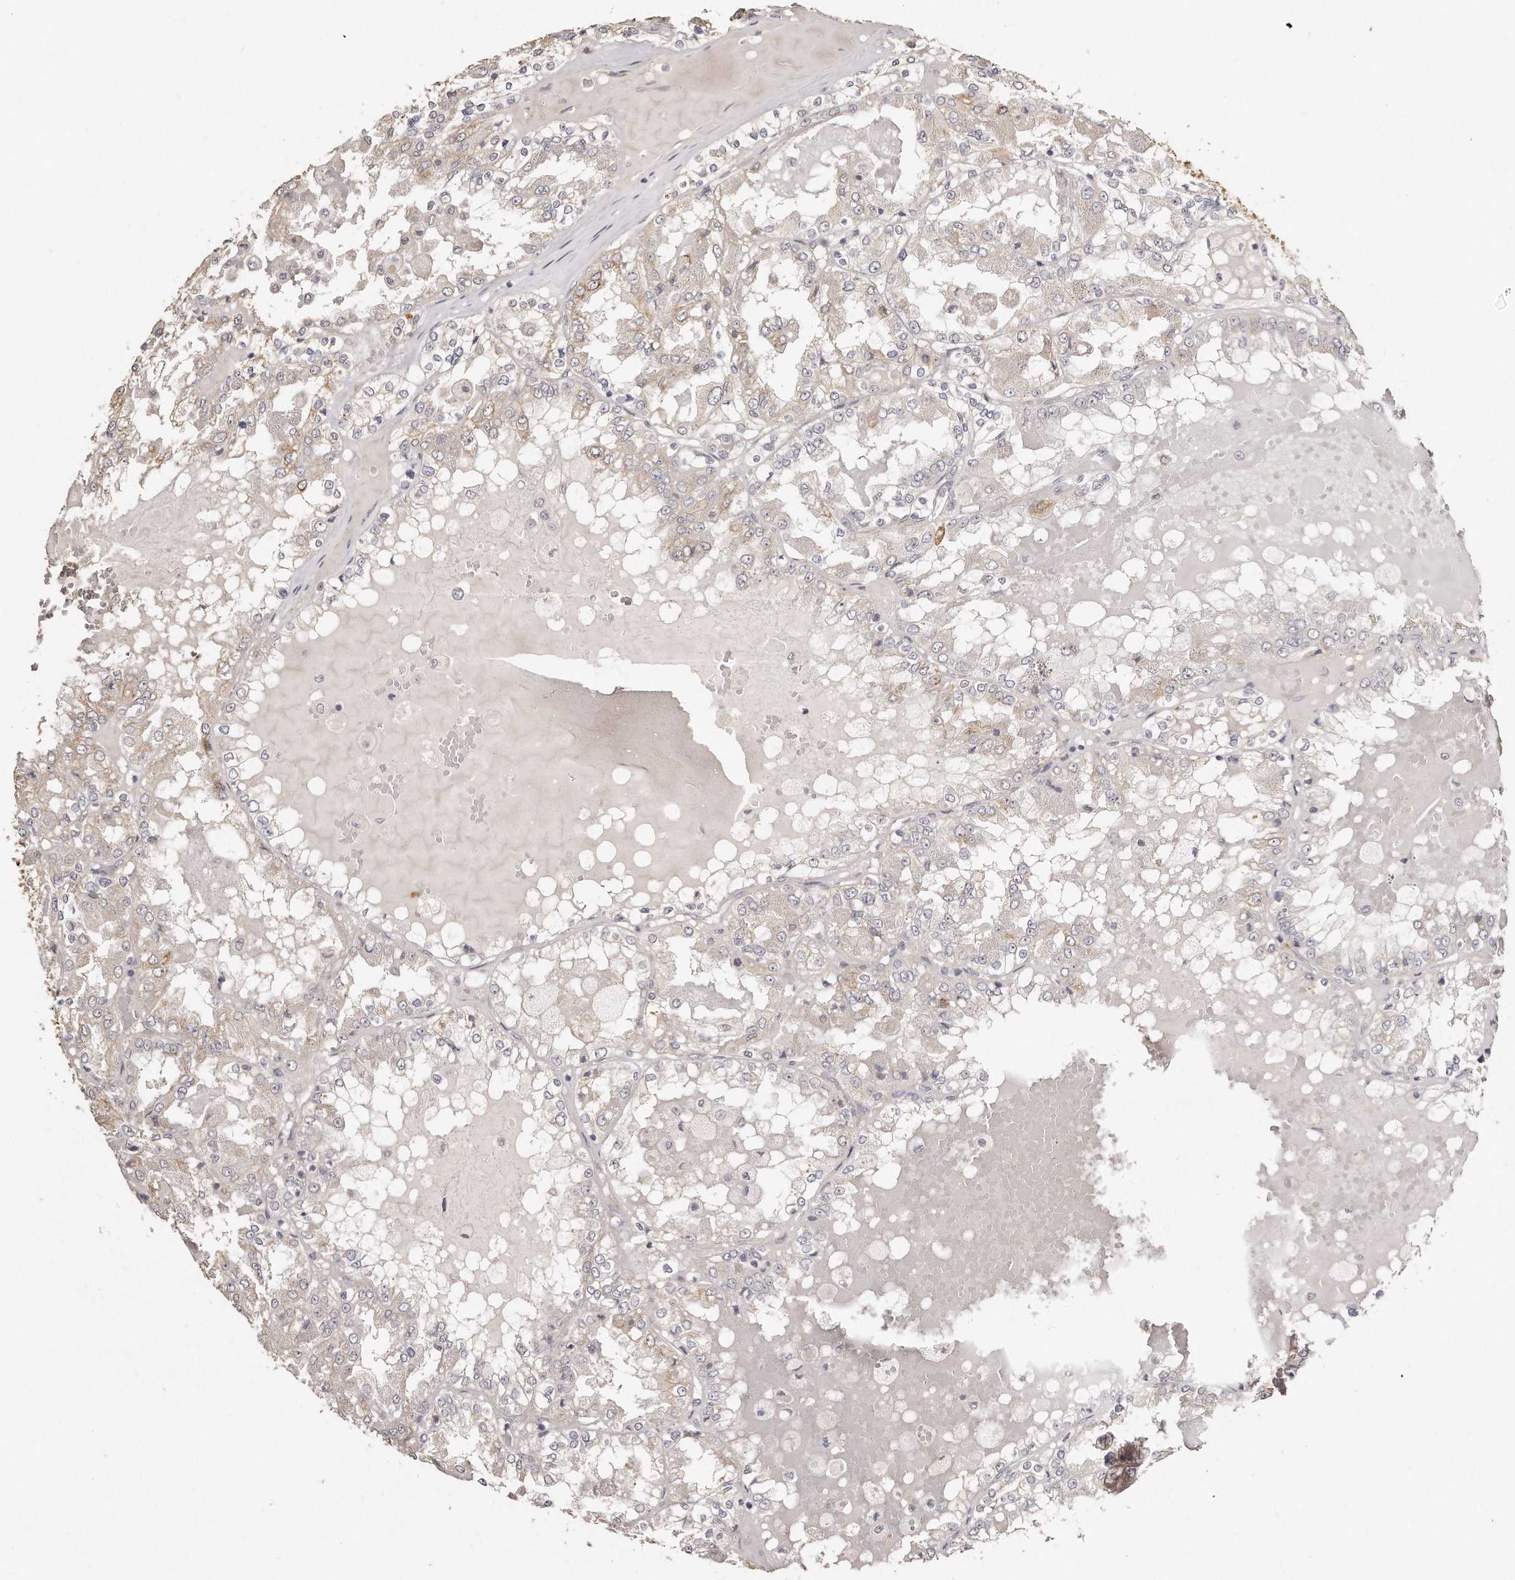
{"staining": {"intensity": "negative", "quantity": "none", "location": "none"}, "tissue": "renal cancer", "cell_type": "Tumor cells", "image_type": "cancer", "snomed": [{"axis": "morphology", "description": "Adenocarcinoma, NOS"}, {"axis": "topography", "description": "Kidney"}], "caption": "The image displays no significant positivity in tumor cells of renal cancer (adenocarcinoma).", "gene": "ZYG11A", "patient": {"sex": "female", "age": 56}}